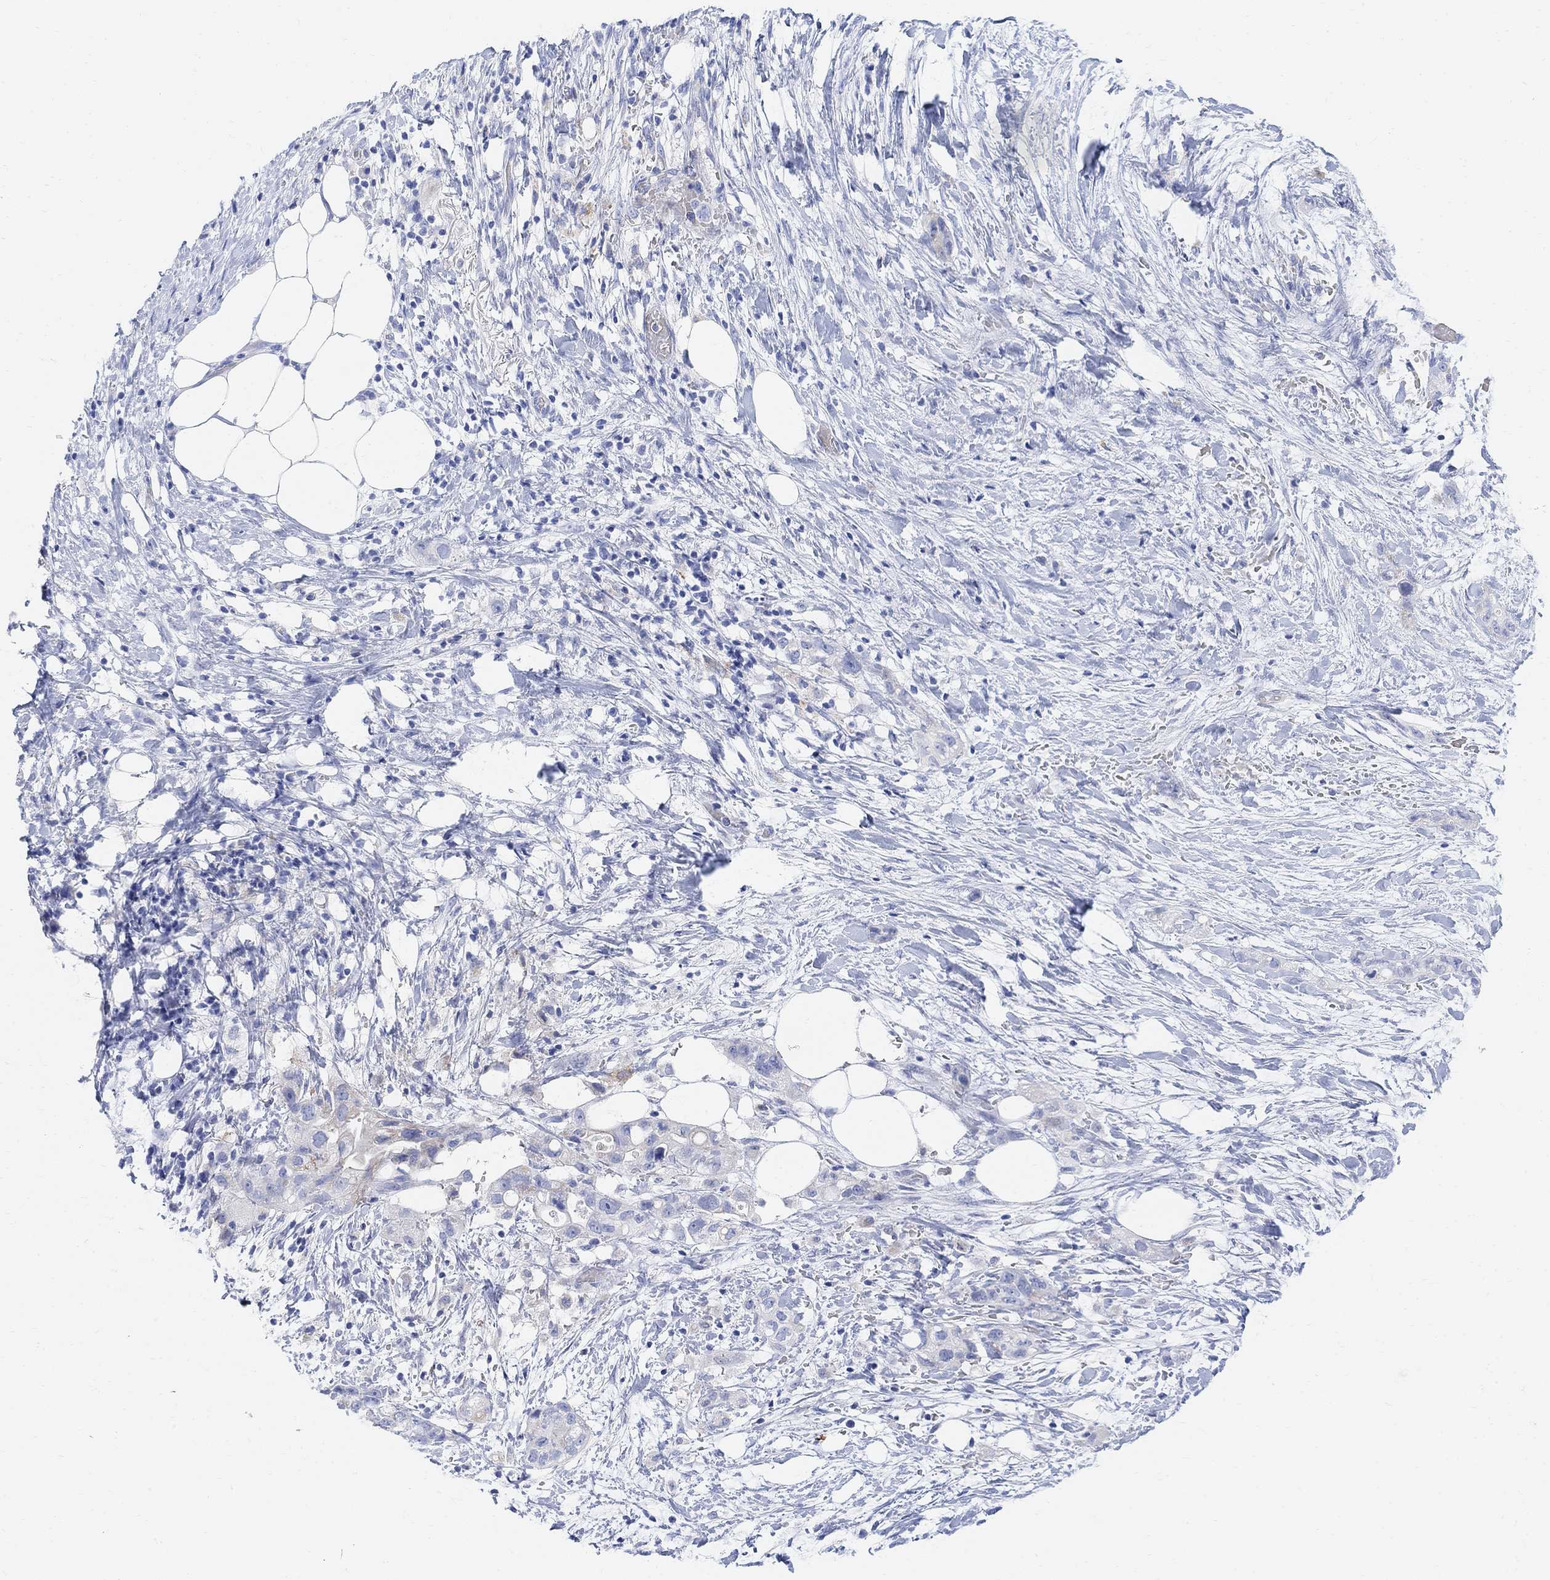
{"staining": {"intensity": "moderate", "quantity": "<25%", "location": "cytoplasmic/membranous"}, "tissue": "pancreatic cancer", "cell_type": "Tumor cells", "image_type": "cancer", "snomed": [{"axis": "morphology", "description": "Adenocarcinoma, NOS"}, {"axis": "topography", "description": "Pancreas"}], "caption": "Human pancreatic adenocarcinoma stained with a brown dye reveals moderate cytoplasmic/membranous positive positivity in about <25% of tumor cells.", "gene": "RETNLB", "patient": {"sex": "female", "age": 72}}